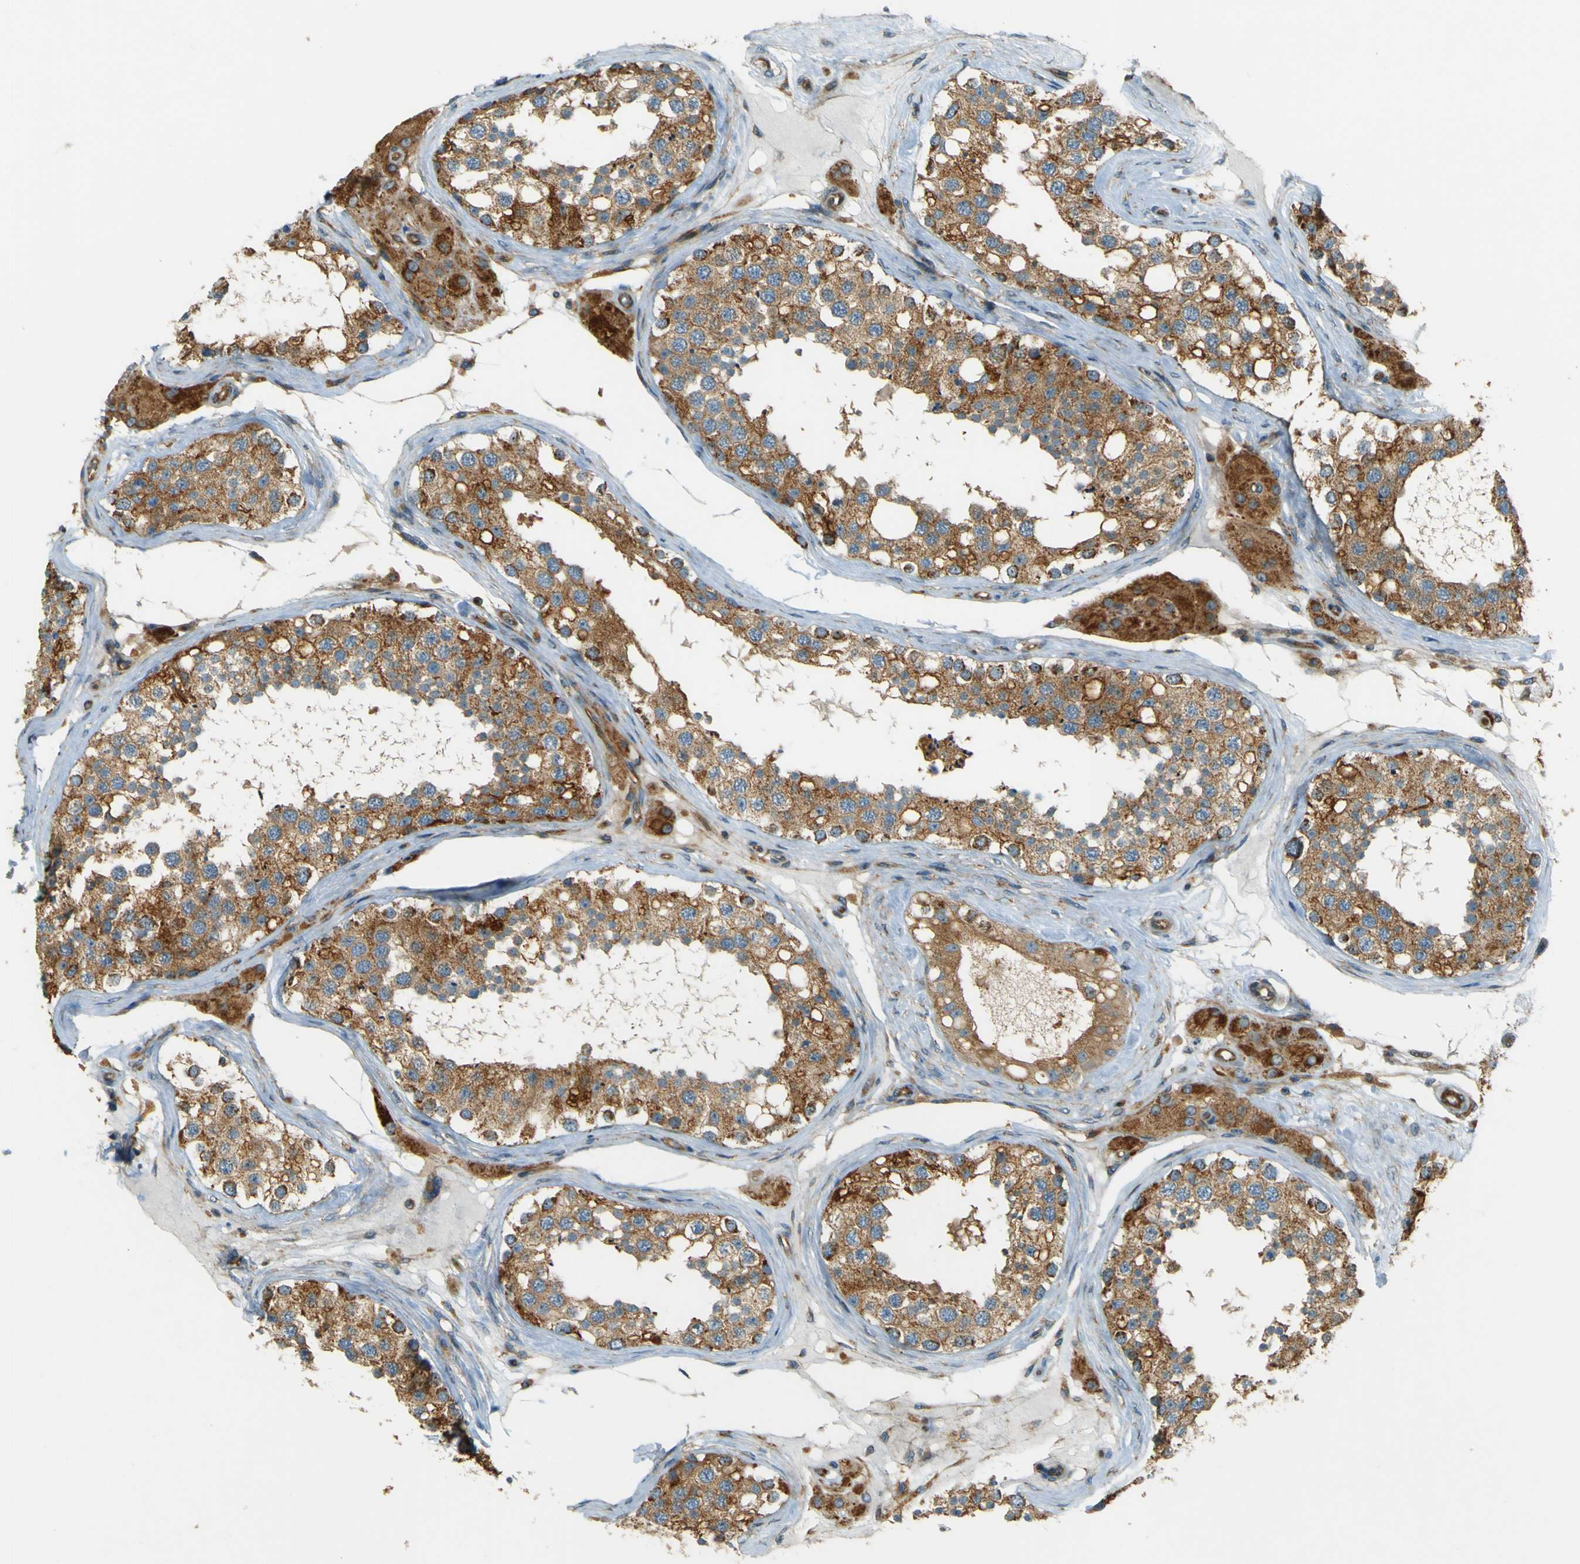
{"staining": {"intensity": "moderate", "quantity": ">75%", "location": "cytoplasmic/membranous"}, "tissue": "testis", "cell_type": "Cells in seminiferous ducts", "image_type": "normal", "snomed": [{"axis": "morphology", "description": "Normal tissue, NOS"}, {"axis": "topography", "description": "Testis"}], "caption": "About >75% of cells in seminiferous ducts in normal human testis reveal moderate cytoplasmic/membranous protein expression as visualized by brown immunohistochemical staining.", "gene": "DNAJC5", "patient": {"sex": "male", "age": 68}}